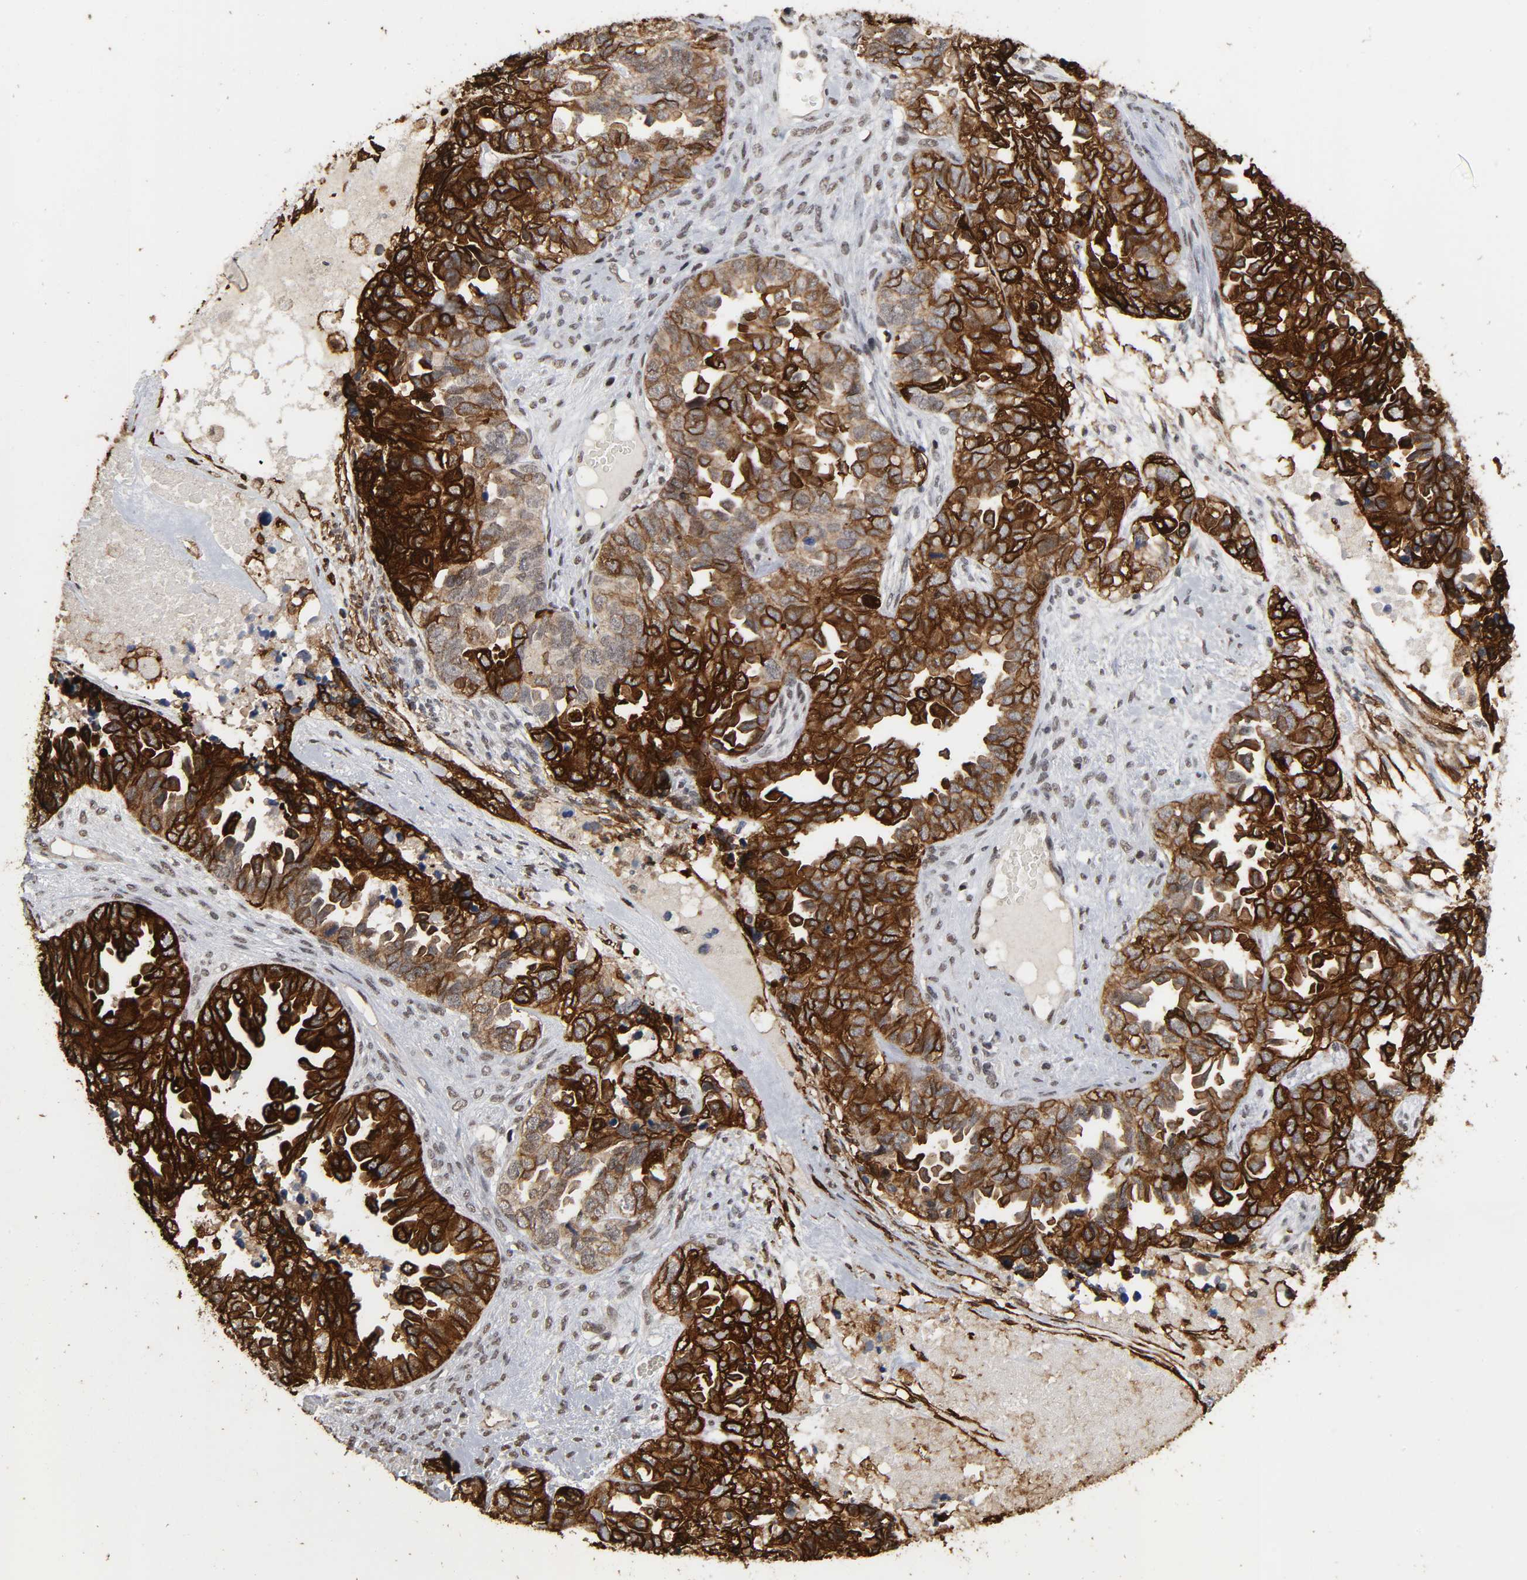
{"staining": {"intensity": "strong", "quantity": ">75%", "location": "cytoplasmic/membranous"}, "tissue": "ovarian cancer", "cell_type": "Tumor cells", "image_type": "cancer", "snomed": [{"axis": "morphology", "description": "Cystadenocarcinoma, serous, NOS"}, {"axis": "topography", "description": "Ovary"}], "caption": "An image of ovarian serous cystadenocarcinoma stained for a protein displays strong cytoplasmic/membranous brown staining in tumor cells. (brown staining indicates protein expression, while blue staining denotes nuclei).", "gene": "AHNAK2", "patient": {"sex": "female", "age": 82}}